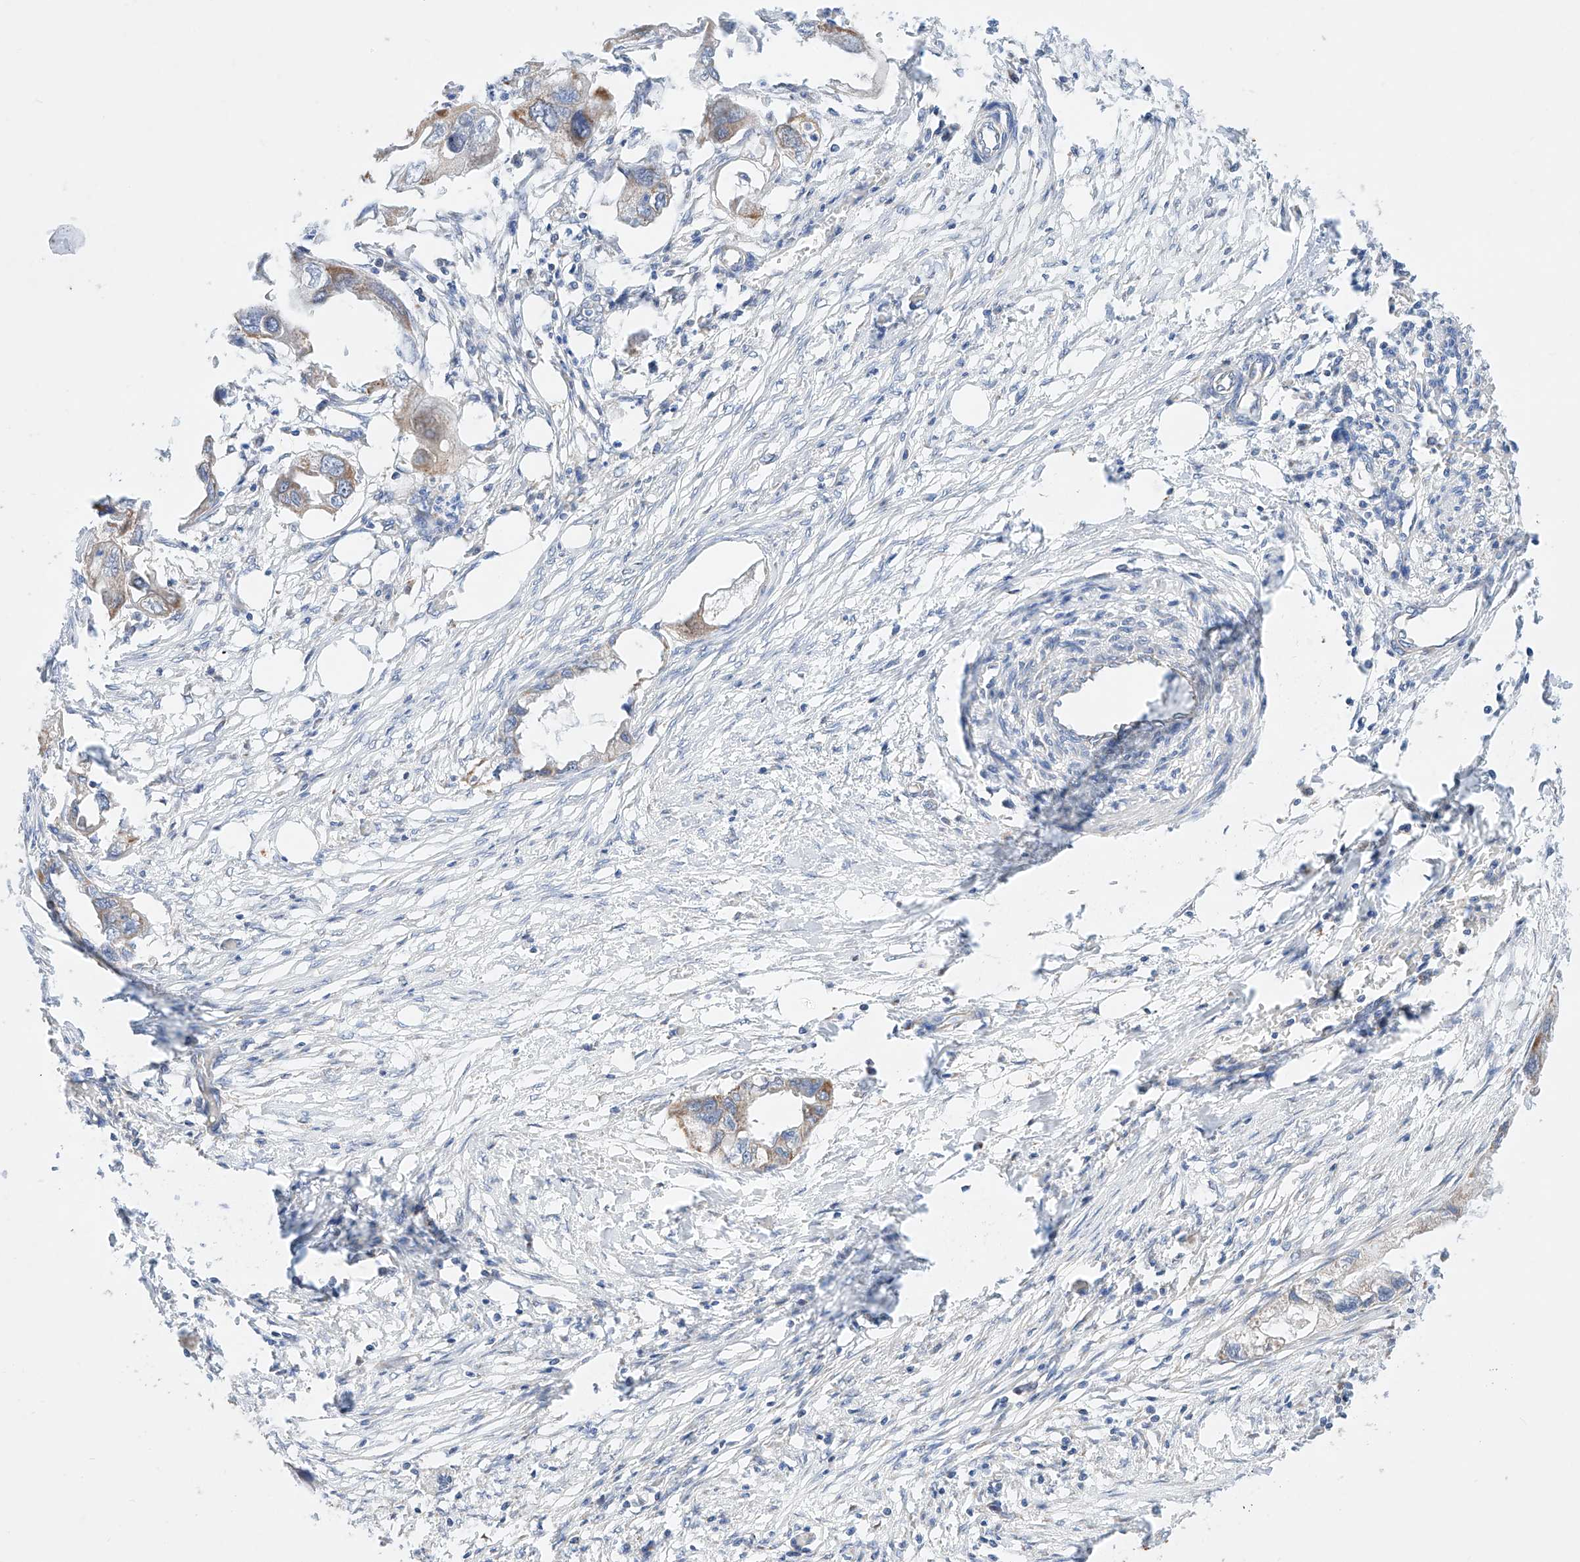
{"staining": {"intensity": "moderate", "quantity": "<25%", "location": "cytoplasmic/membranous"}, "tissue": "endometrial cancer", "cell_type": "Tumor cells", "image_type": "cancer", "snomed": [{"axis": "morphology", "description": "Adenocarcinoma, NOS"}, {"axis": "morphology", "description": "Adenocarcinoma, metastatic, NOS"}, {"axis": "topography", "description": "Adipose tissue"}, {"axis": "topography", "description": "Endometrium"}], "caption": "Tumor cells reveal moderate cytoplasmic/membranous positivity in approximately <25% of cells in metastatic adenocarcinoma (endometrial).", "gene": "KTI12", "patient": {"sex": "female", "age": 67}}